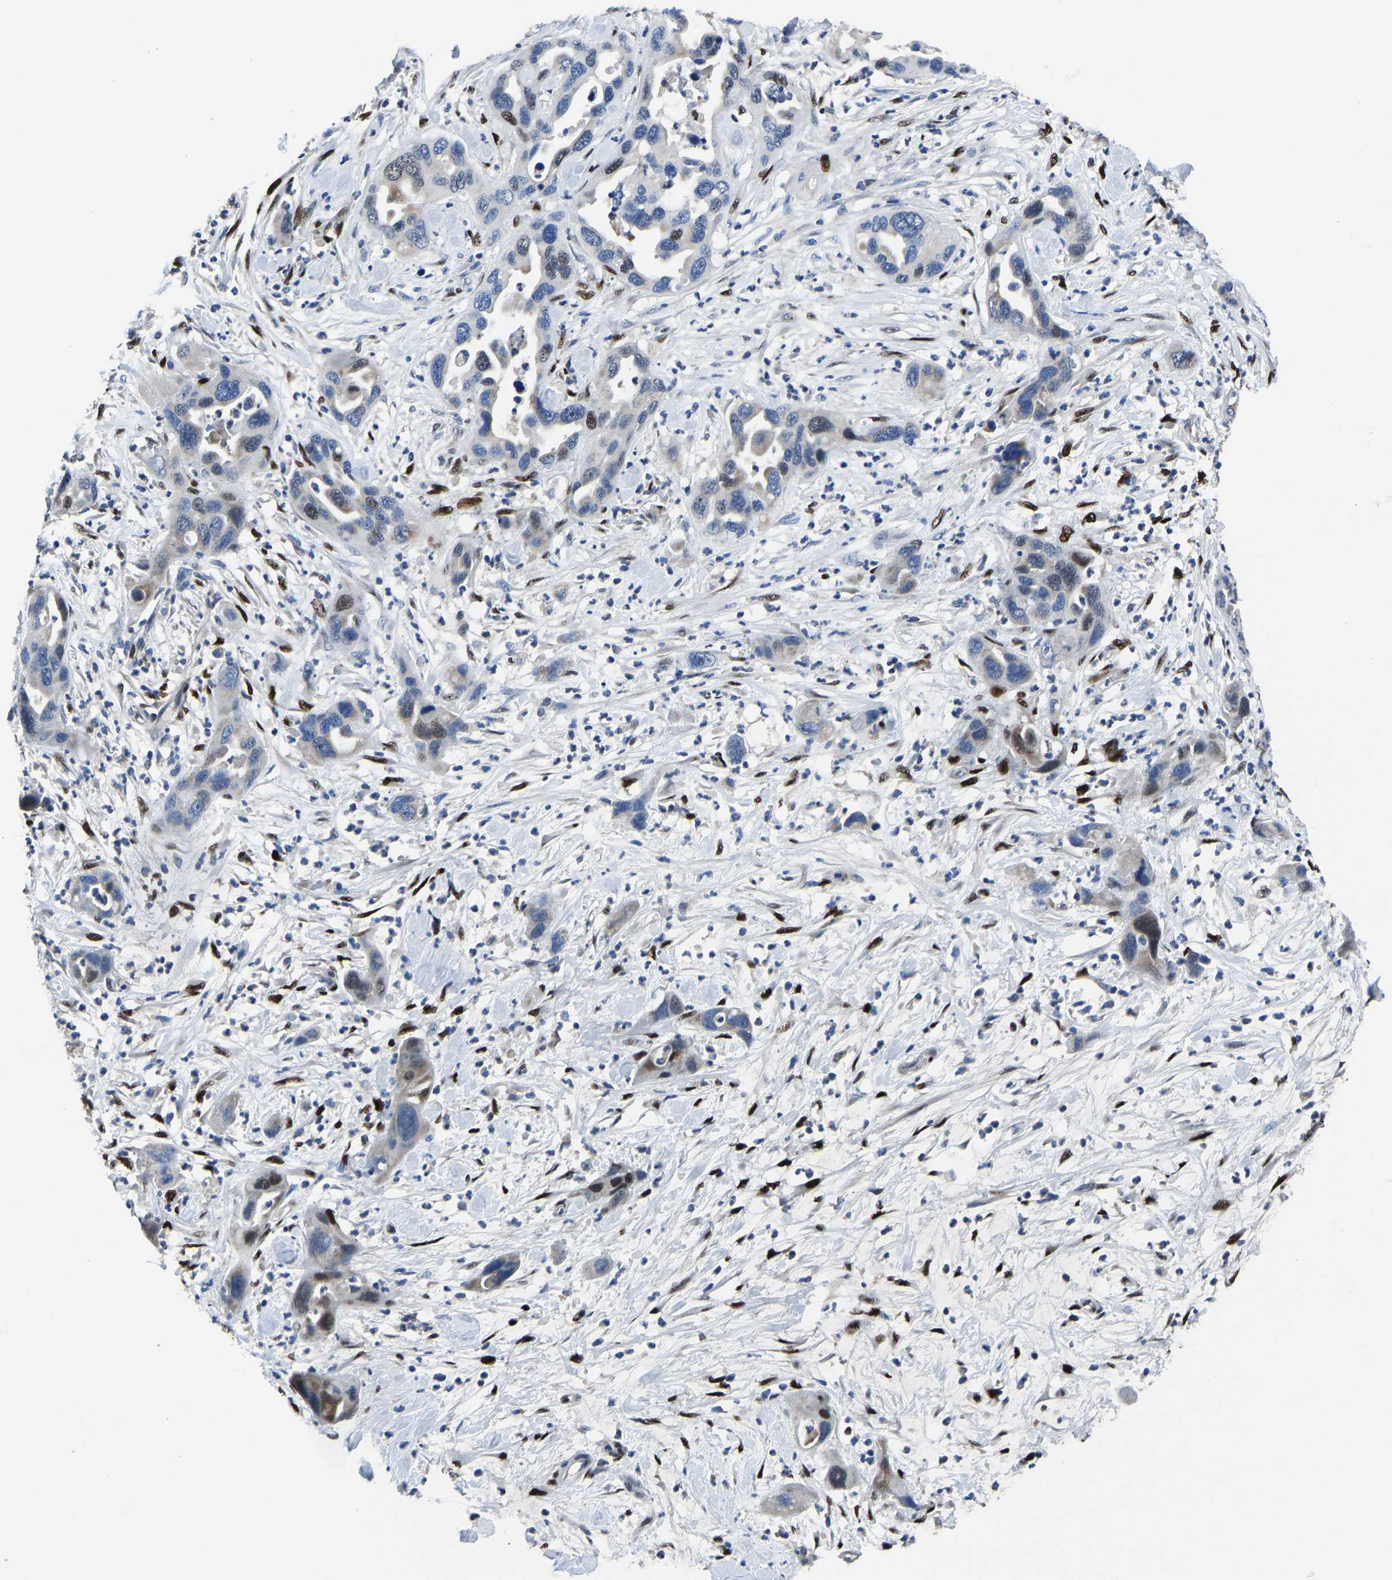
{"staining": {"intensity": "weak", "quantity": "<25%", "location": "nuclear"}, "tissue": "pancreatic cancer", "cell_type": "Tumor cells", "image_type": "cancer", "snomed": [{"axis": "morphology", "description": "Adenocarcinoma, NOS"}, {"axis": "topography", "description": "Pancreas"}], "caption": "Immunohistochemical staining of pancreatic cancer displays no significant expression in tumor cells.", "gene": "EGR1", "patient": {"sex": "female", "age": 71}}